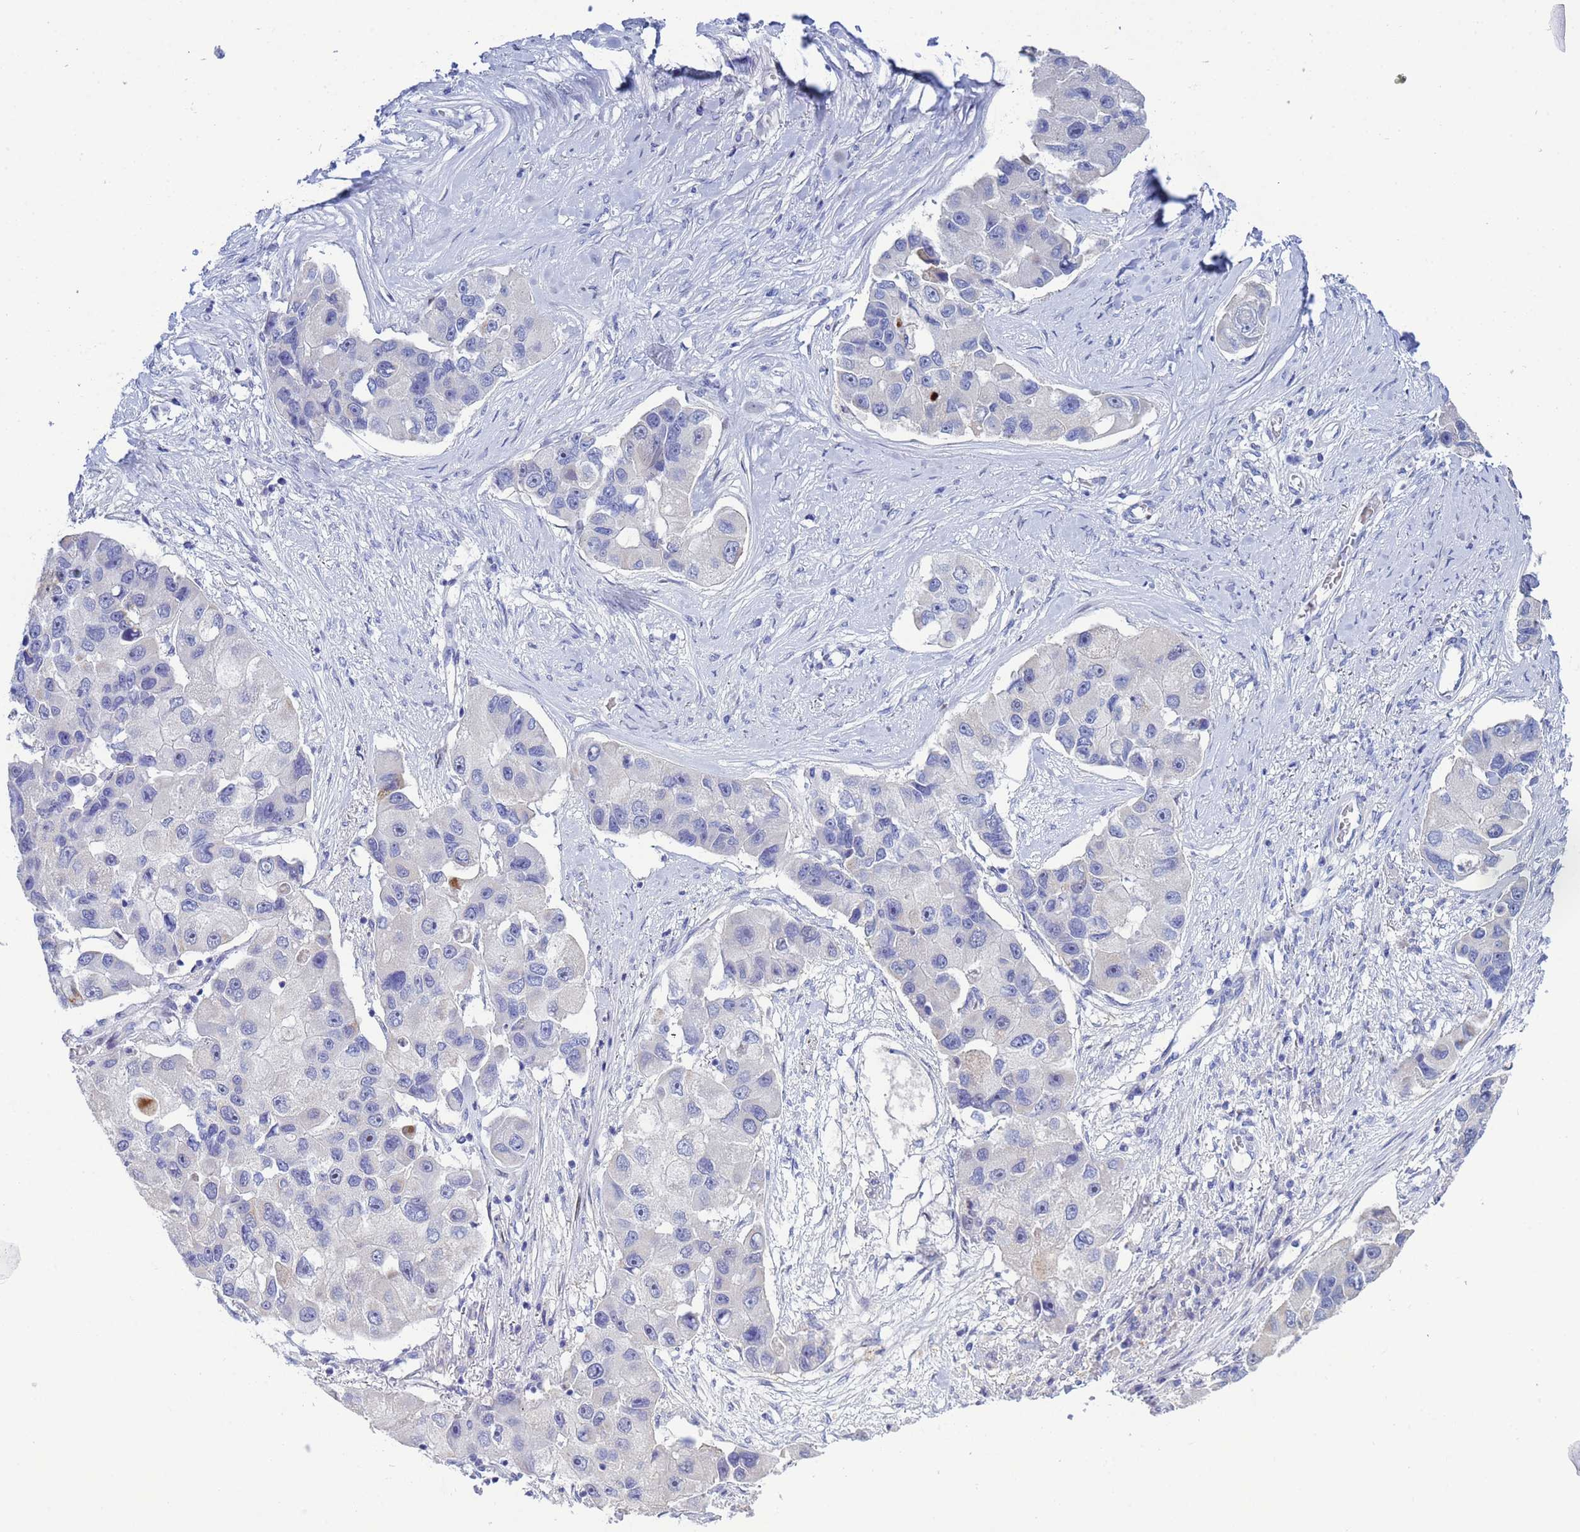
{"staining": {"intensity": "negative", "quantity": "none", "location": "none"}, "tissue": "lung cancer", "cell_type": "Tumor cells", "image_type": "cancer", "snomed": [{"axis": "morphology", "description": "Adenocarcinoma, NOS"}, {"axis": "topography", "description": "Lung"}], "caption": "High magnification brightfield microscopy of adenocarcinoma (lung) stained with DAB (3,3'-diaminobenzidine) (brown) and counterstained with hematoxylin (blue): tumor cells show no significant positivity.", "gene": "PPP6R1", "patient": {"sex": "female", "age": 54}}